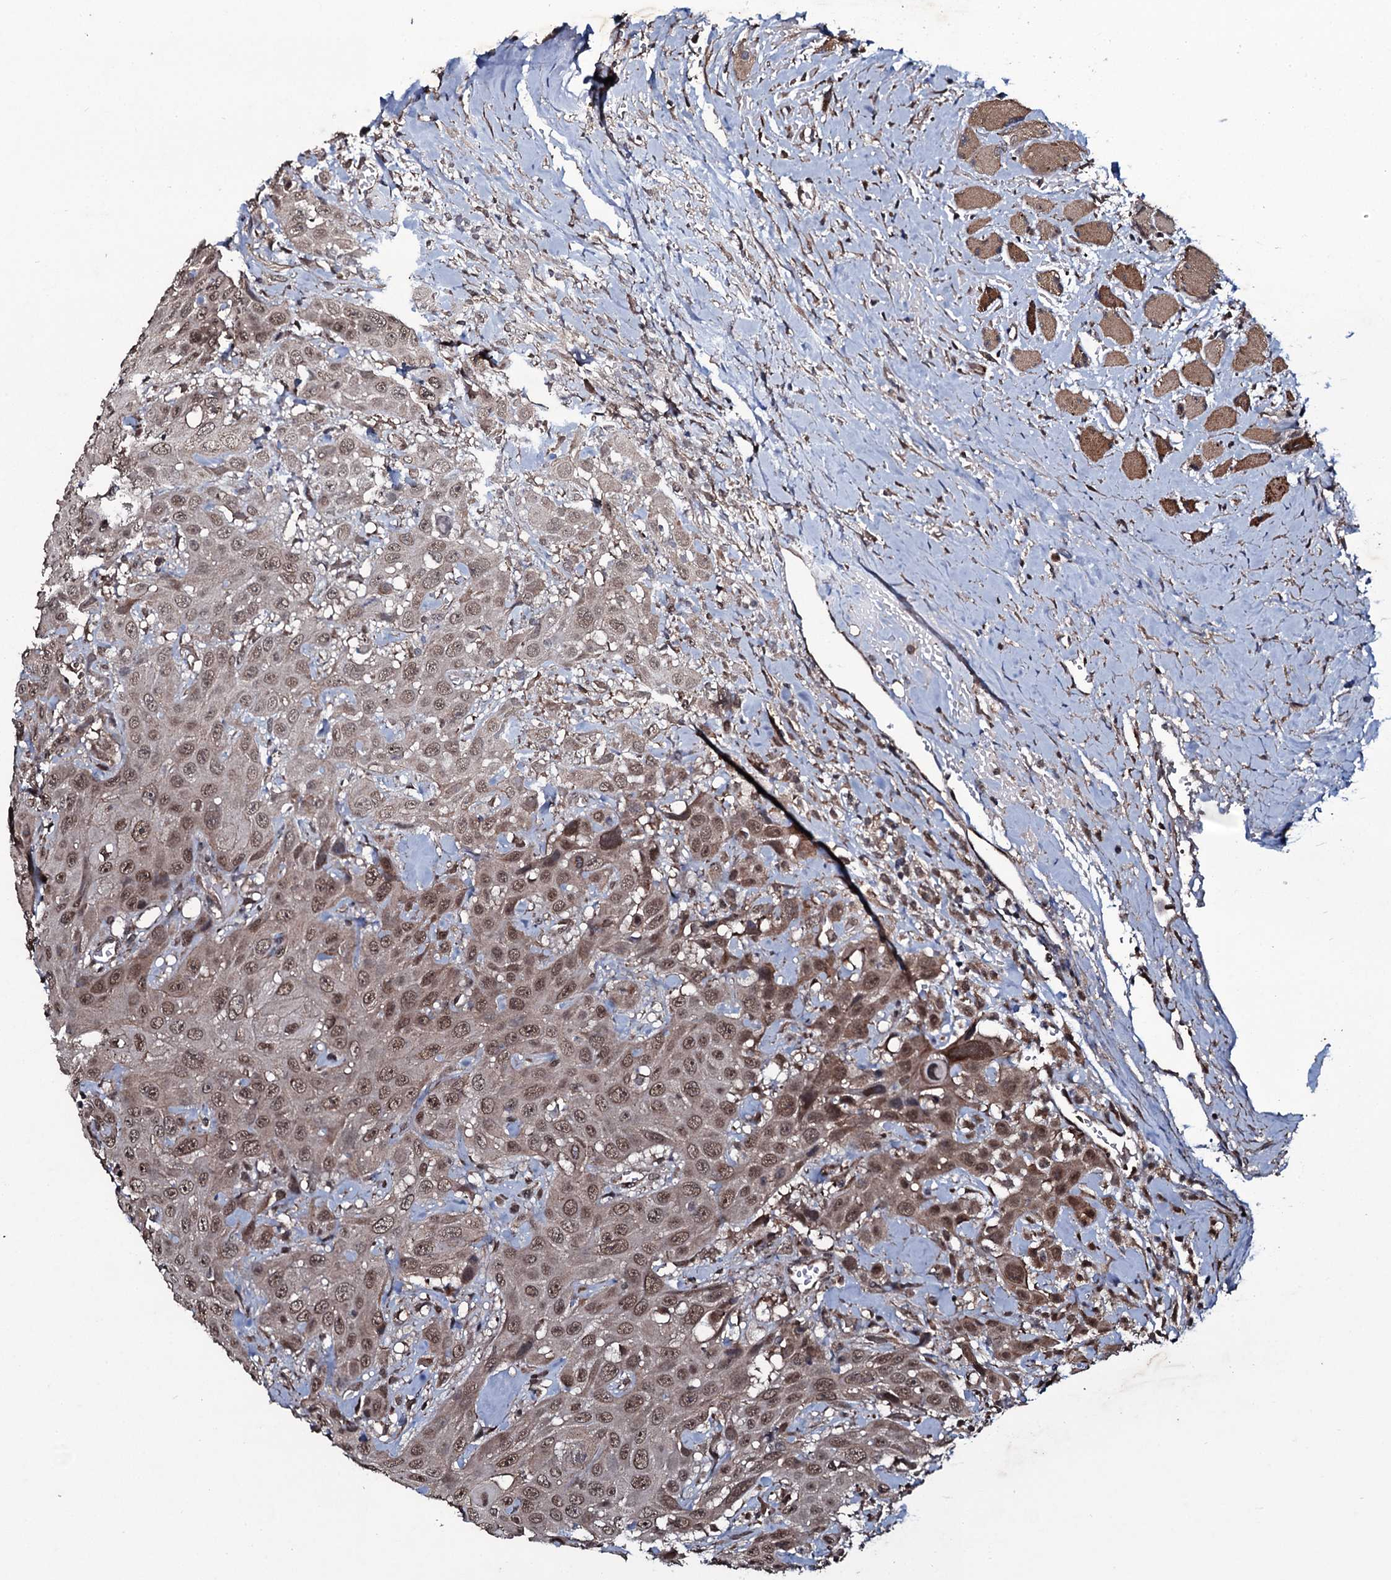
{"staining": {"intensity": "moderate", "quantity": ">75%", "location": "cytoplasmic/membranous,nuclear"}, "tissue": "head and neck cancer", "cell_type": "Tumor cells", "image_type": "cancer", "snomed": [{"axis": "morphology", "description": "Squamous cell carcinoma, NOS"}, {"axis": "topography", "description": "Head-Neck"}], "caption": "A brown stain highlights moderate cytoplasmic/membranous and nuclear expression of a protein in human head and neck cancer tumor cells. (DAB IHC with brightfield microscopy, high magnification).", "gene": "MRPS31", "patient": {"sex": "male", "age": 81}}